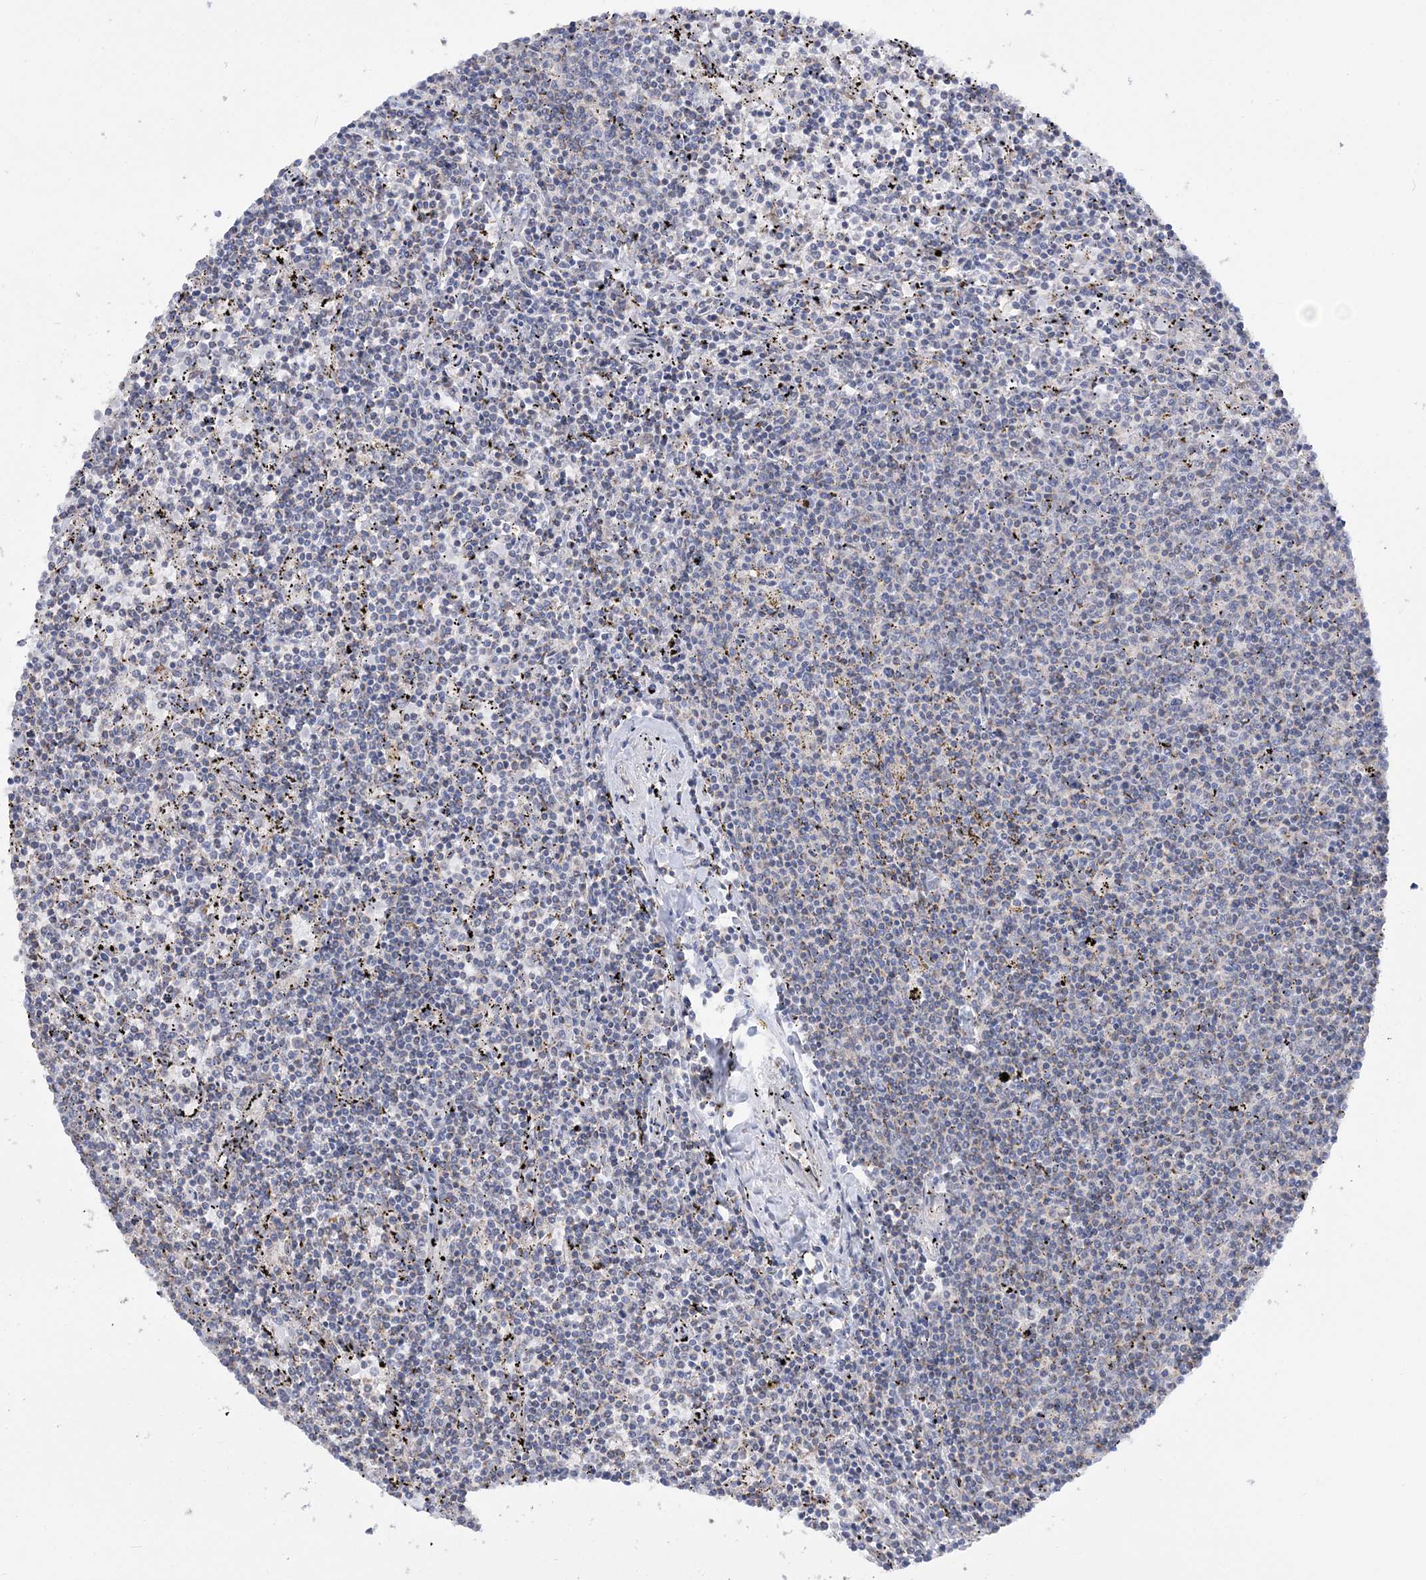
{"staining": {"intensity": "negative", "quantity": "none", "location": "none"}, "tissue": "lymphoma", "cell_type": "Tumor cells", "image_type": "cancer", "snomed": [{"axis": "morphology", "description": "Malignant lymphoma, non-Hodgkin's type, Low grade"}, {"axis": "topography", "description": "Spleen"}], "caption": "A high-resolution histopathology image shows IHC staining of malignant lymphoma, non-Hodgkin's type (low-grade), which reveals no significant positivity in tumor cells. (Brightfield microscopy of DAB immunohistochemistry at high magnification).", "gene": "MMADHC", "patient": {"sex": "female", "age": 50}}